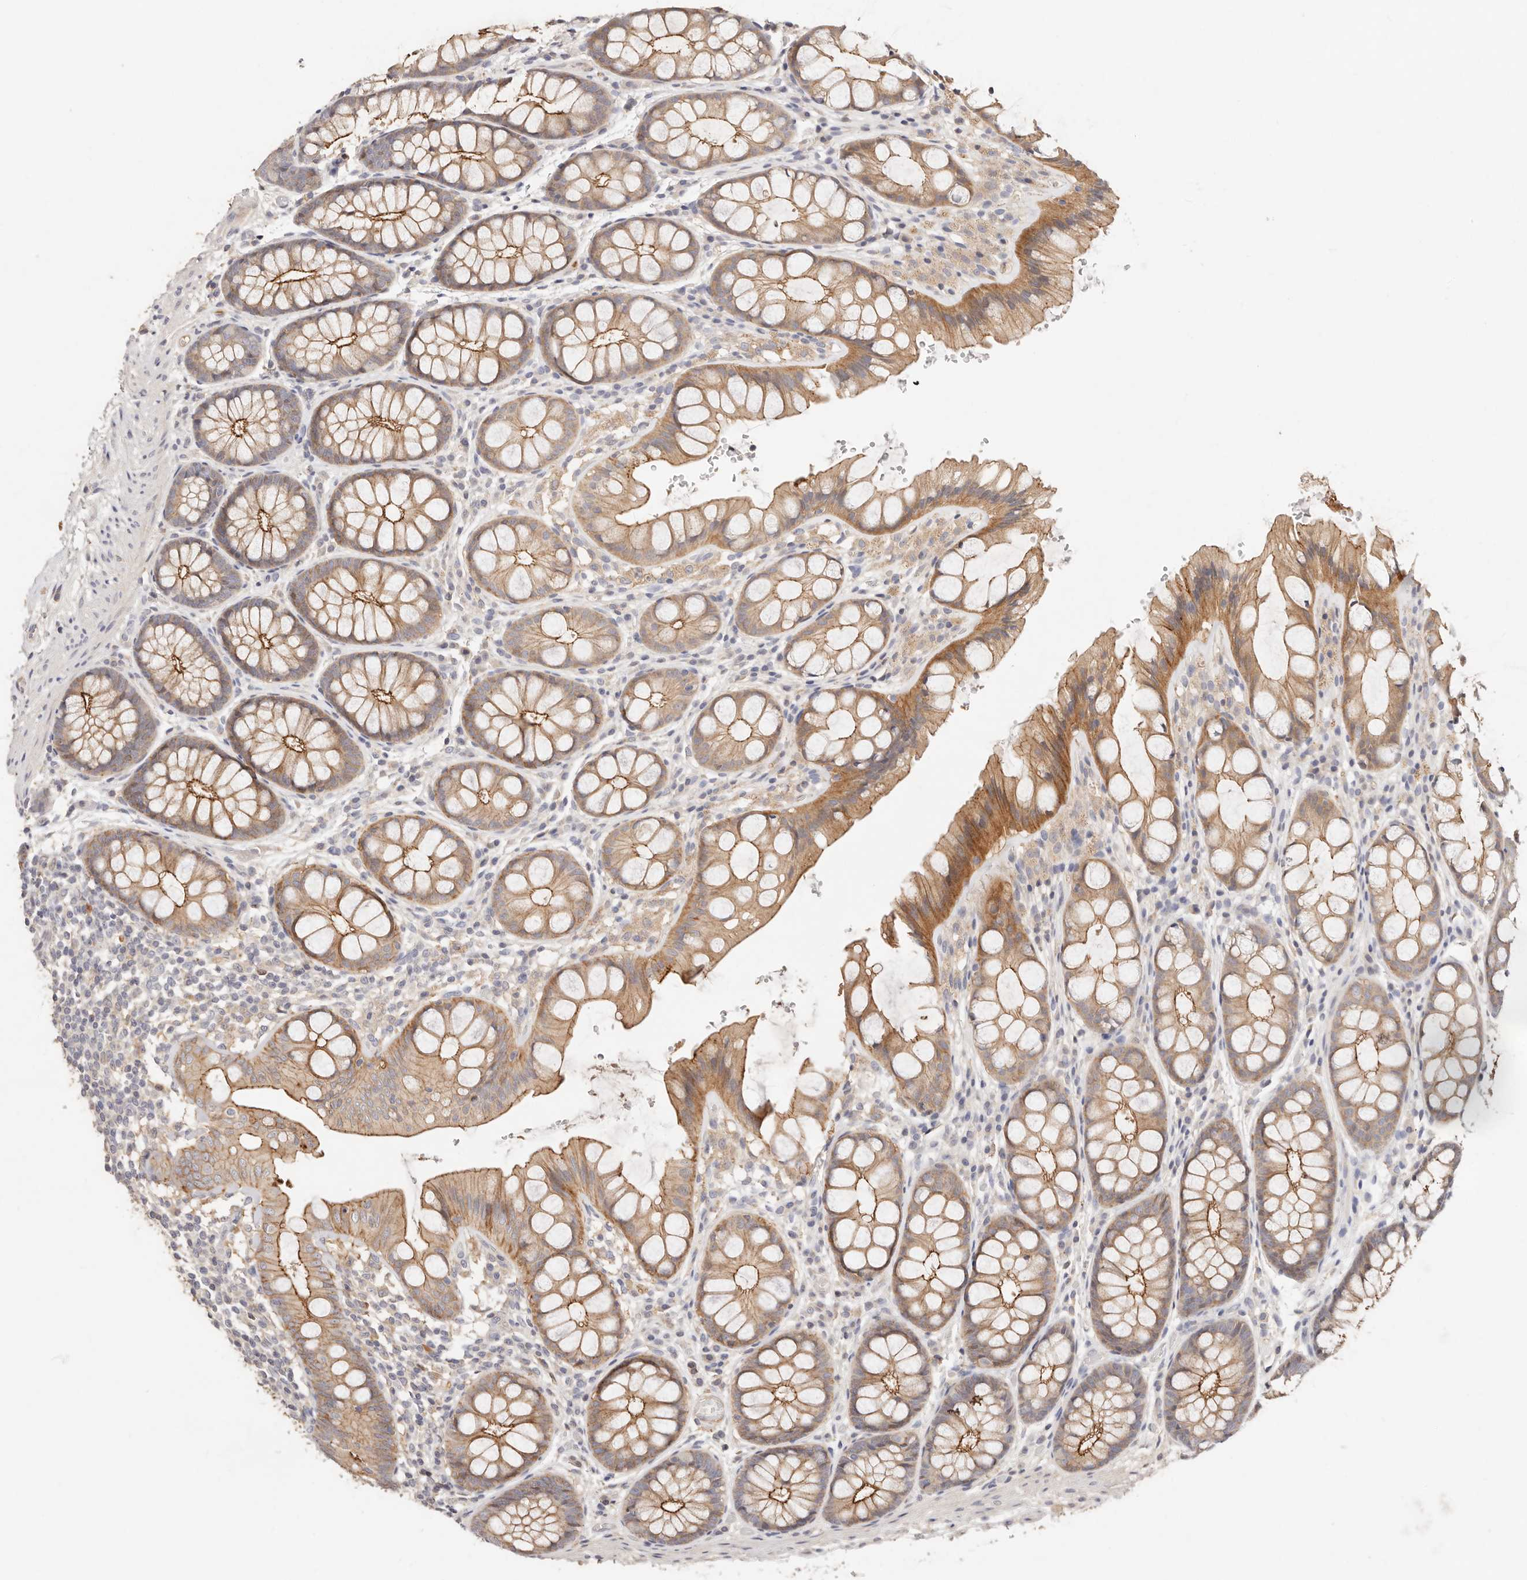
{"staining": {"intensity": "weak", "quantity": ">75%", "location": "cytoplasmic/membranous"}, "tissue": "colon", "cell_type": "Endothelial cells", "image_type": "normal", "snomed": [{"axis": "morphology", "description": "Normal tissue, NOS"}, {"axis": "topography", "description": "Colon"}], "caption": "Immunohistochemistry photomicrograph of benign human colon stained for a protein (brown), which demonstrates low levels of weak cytoplasmic/membranous expression in approximately >75% of endothelial cells.", "gene": "CXADR", "patient": {"sex": "male", "age": 47}}